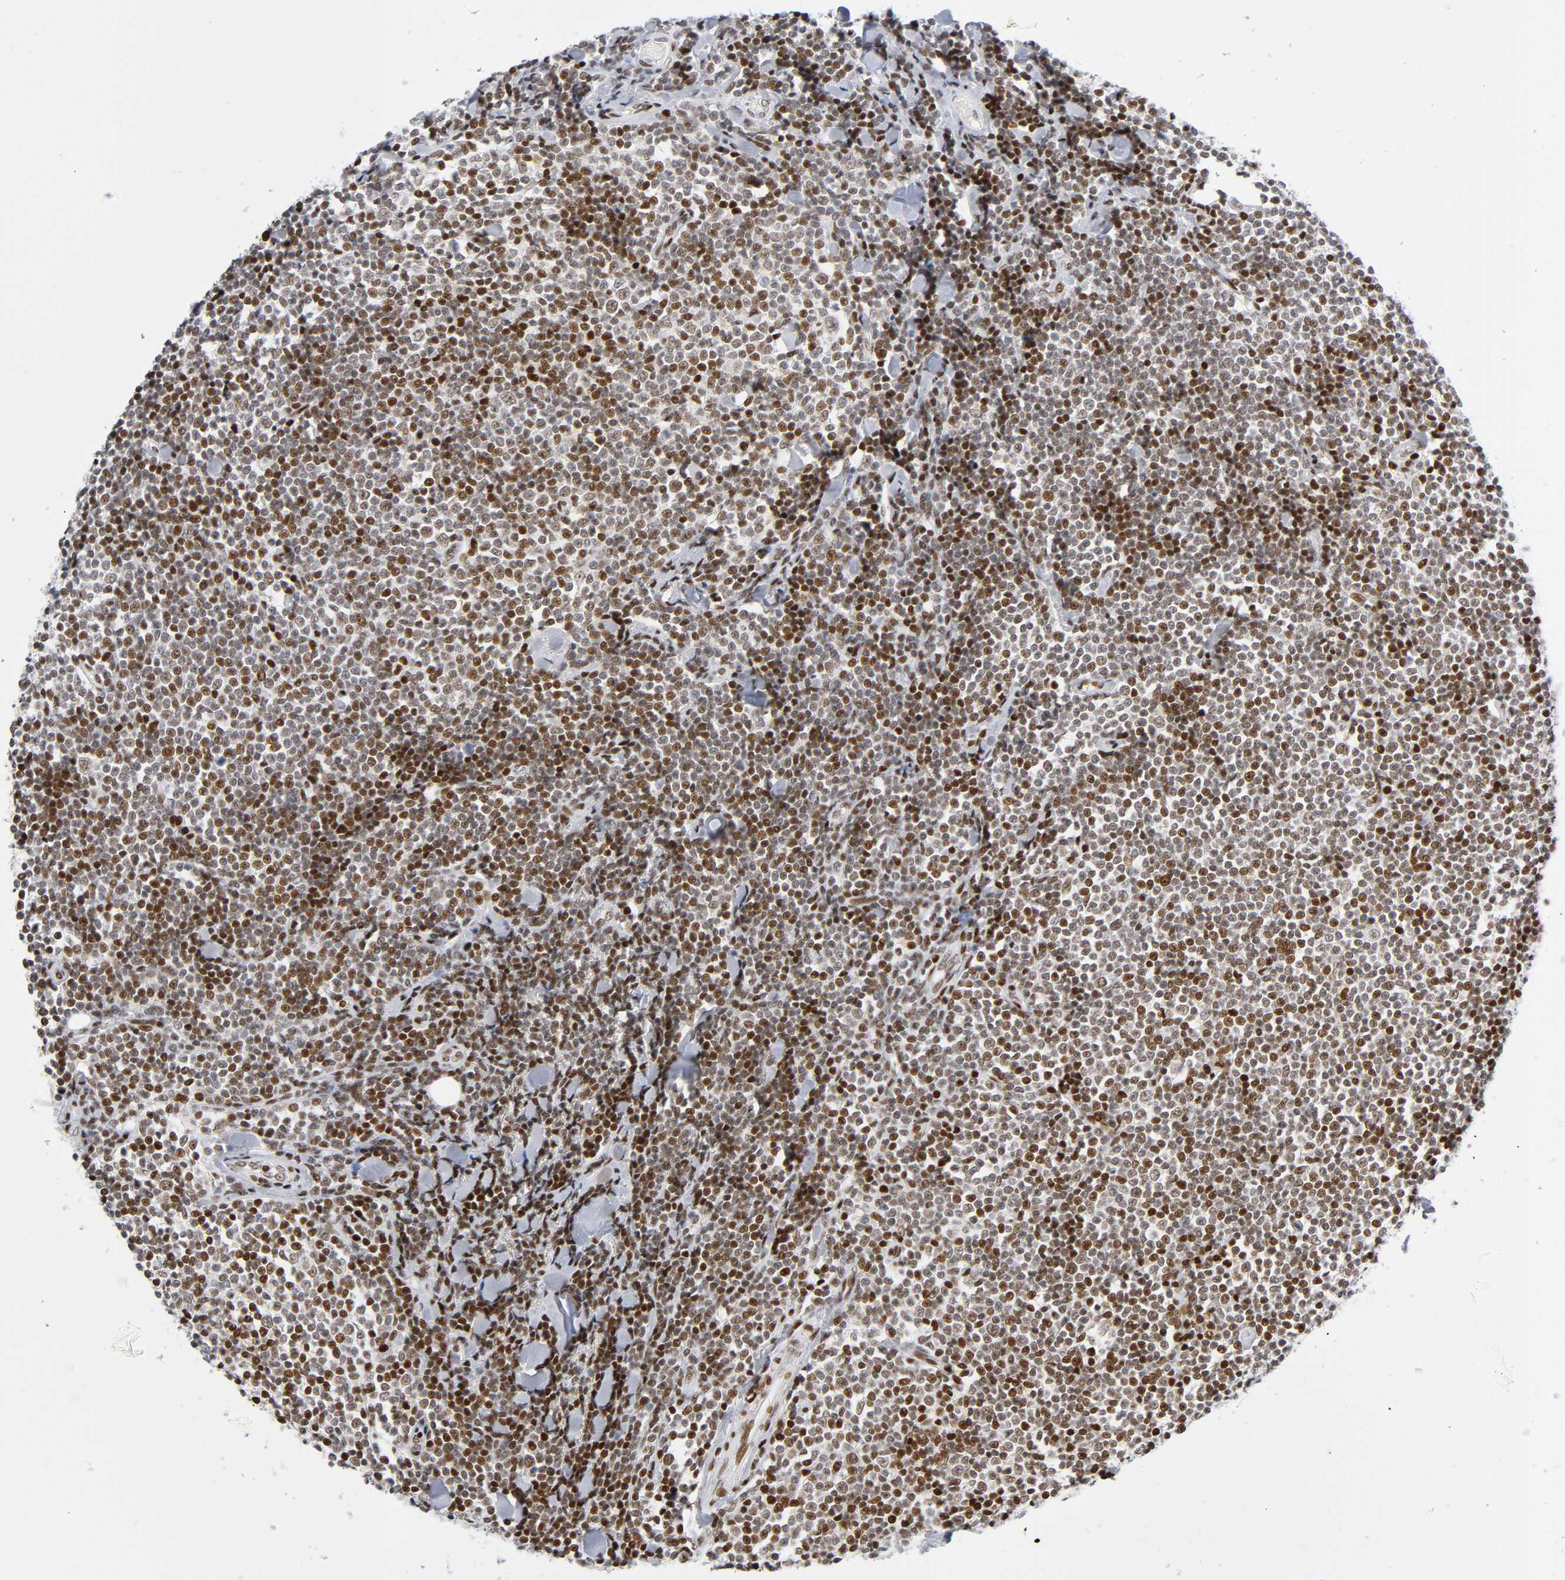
{"staining": {"intensity": "moderate", "quantity": ">75%", "location": "nuclear"}, "tissue": "lymphoma", "cell_type": "Tumor cells", "image_type": "cancer", "snomed": [{"axis": "morphology", "description": "Malignant lymphoma, non-Hodgkin's type, Low grade"}, {"axis": "topography", "description": "Soft tissue"}], "caption": "Protein expression analysis of human low-grade malignant lymphoma, non-Hodgkin's type reveals moderate nuclear positivity in about >75% of tumor cells. (DAB (3,3'-diaminobenzidine) IHC with brightfield microscopy, high magnification).", "gene": "SP3", "patient": {"sex": "male", "age": 92}}